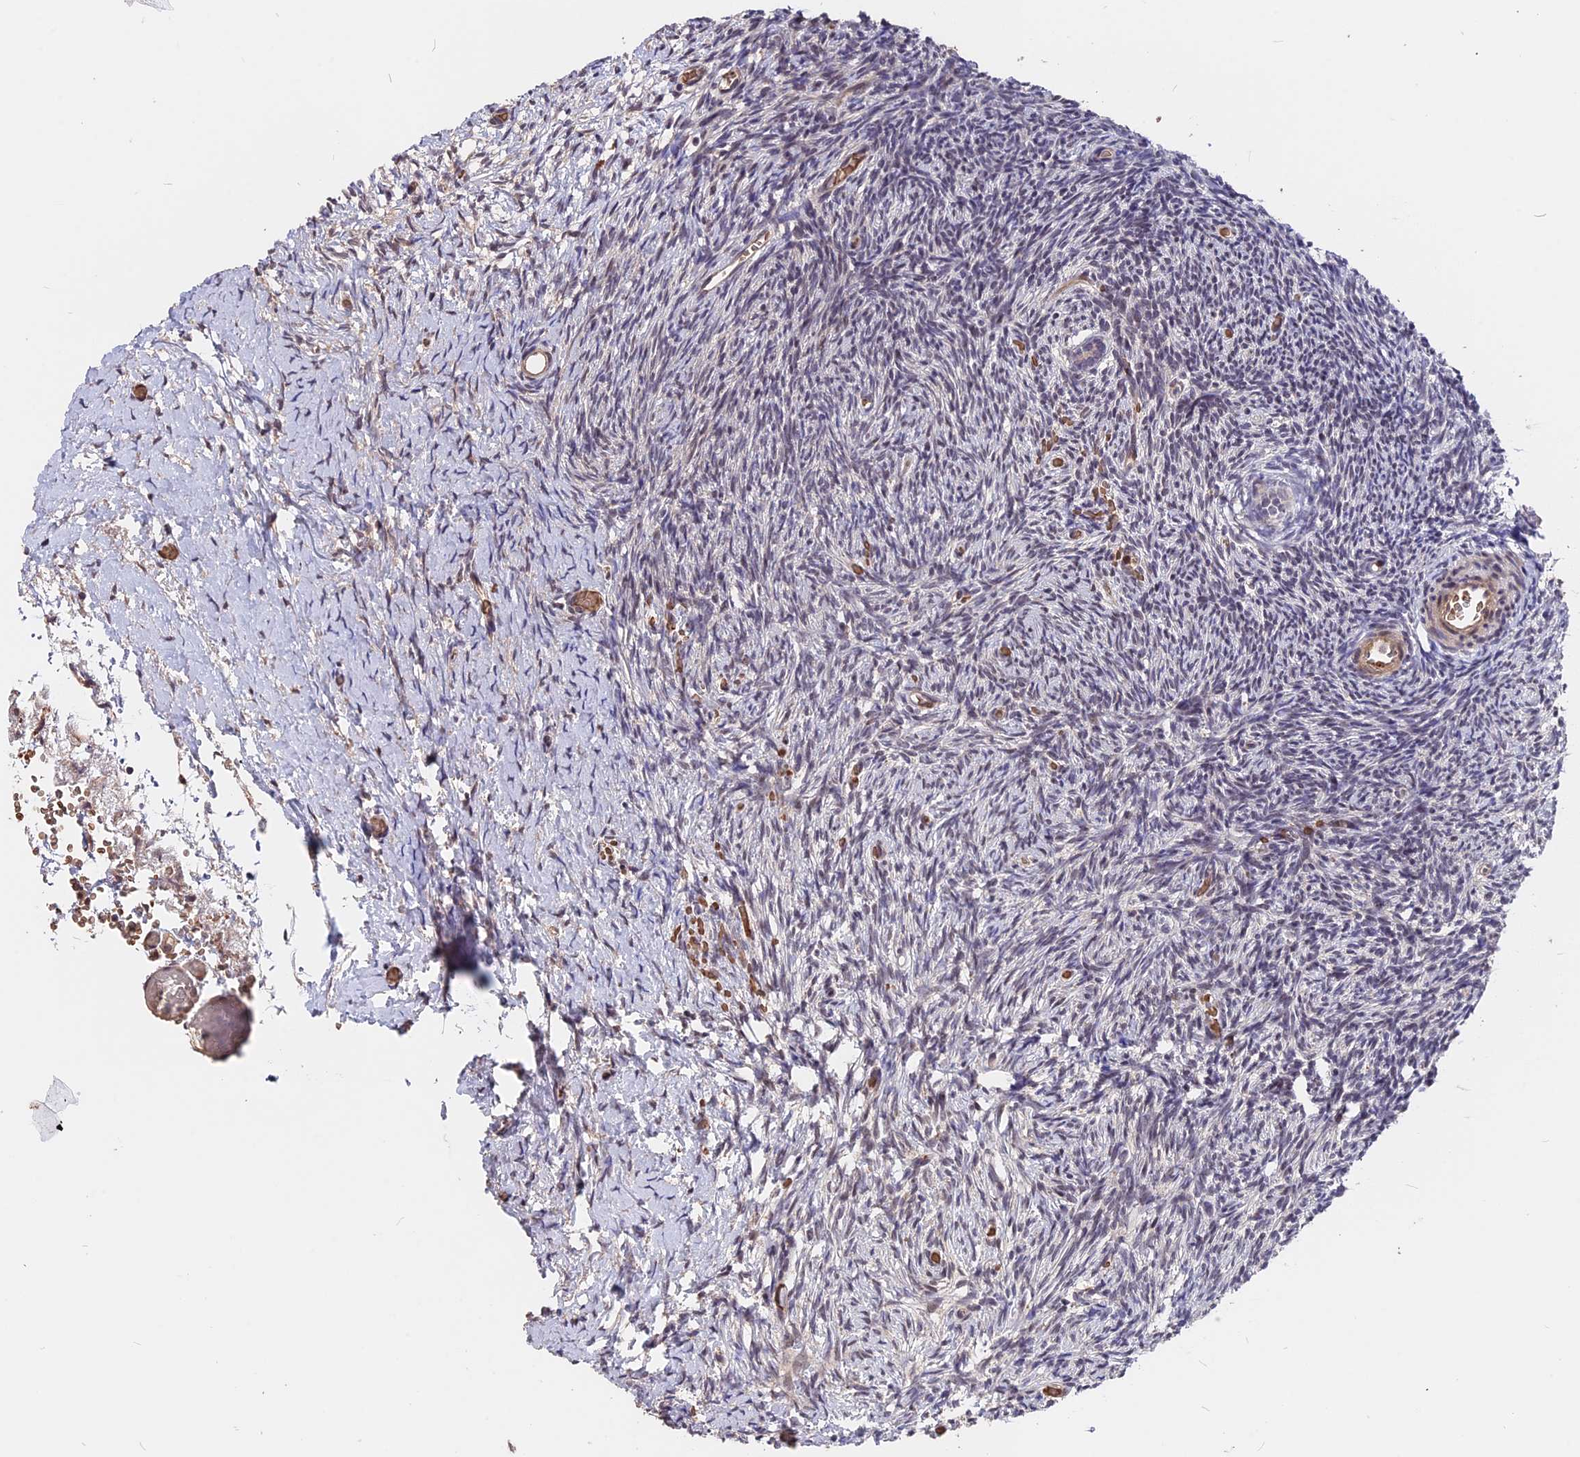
{"staining": {"intensity": "negative", "quantity": "none", "location": "none"}, "tissue": "ovary", "cell_type": "Follicle cells", "image_type": "normal", "snomed": [{"axis": "morphology", "description": "Normal tissue, NOS"}, {"axis": "topography", "description": "Ovary"}], "caption": "A high-resolution photomicrograph shows IHC staining of normal ovary, which displays no significant staining in follicle cells. (Immunohistochemistry, brightfield microscopy, high magnification).", "gene": "ZC3H10", "patient": {"sex": "female", "age": 39}}